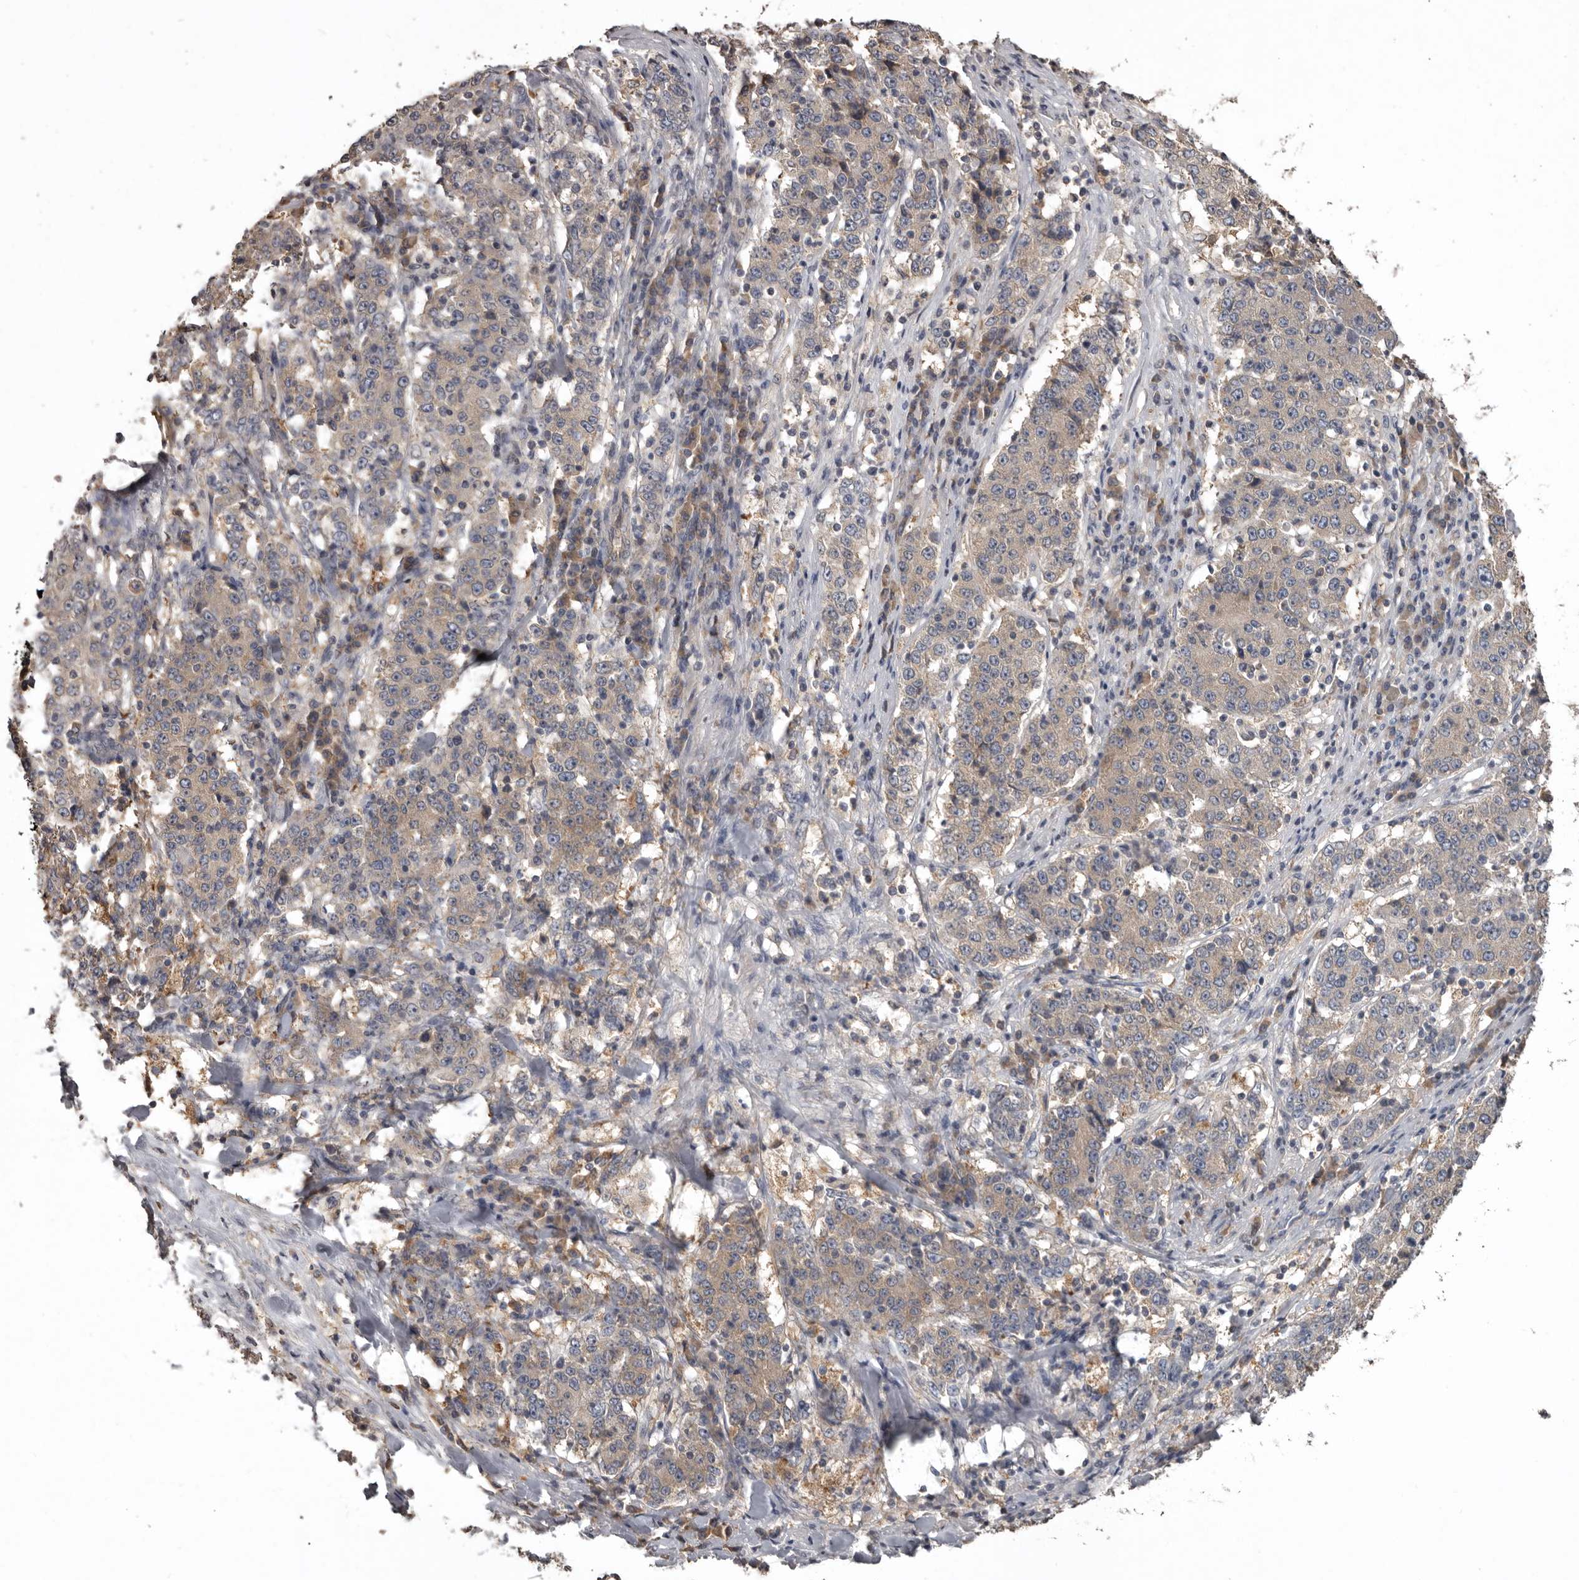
{"staining": {"intensity": "weak", "quantity": "<25%", "location": "cytoplasmic/membranous"}, "tissue": "stomach cancer", "cell_type": "Tumor cells", "image_type": "cancer", "snomed": [{"axis": "morphology", "description": "Adenocarcinoma, NOS"}, {"axis": "topography", "description": "Stomach"}], "caption": "Tumor cells show no significant staining in stomach adenocarcinoma.", "gene": "DARS1", "patient": {"sex": "male", "age": 59}}